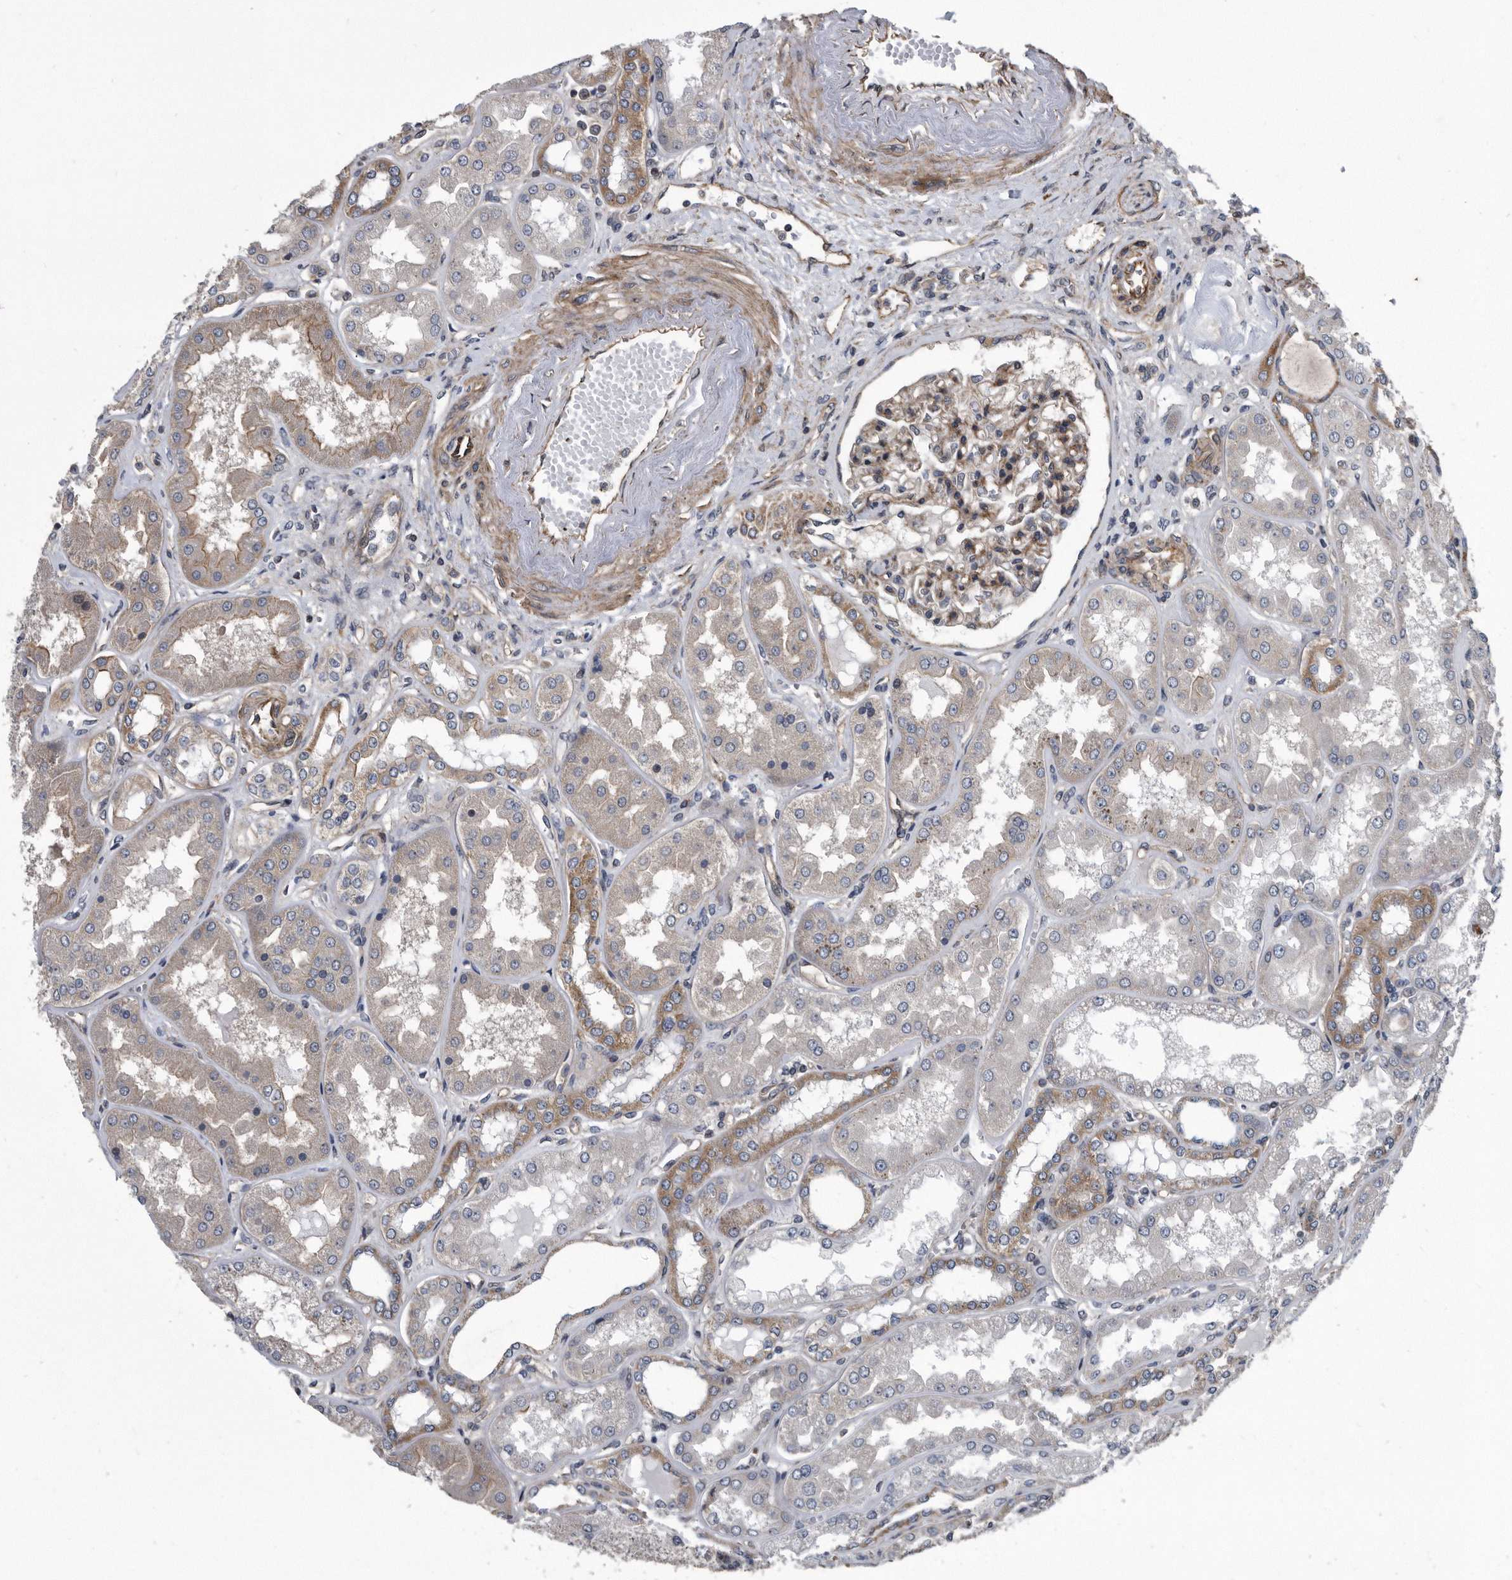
{"staining": {"intensity": "weak", "quantity": "<25%", "location": "cytoplasmic/membranous"}, "tissue": "kidney", "cell_type": "Cells in glomeruli", "image_type": "normal", "snomed": [{"axis": "morphology", "description": "Normal tissue, NOS"}, {"axis": "topography", "description": "Kidney"}], "caption": "Cells in glomeruli show no significant expression in normal kidney.", "gene": "ARMCX1", "patient": {"sex": "female", "age": 56}}